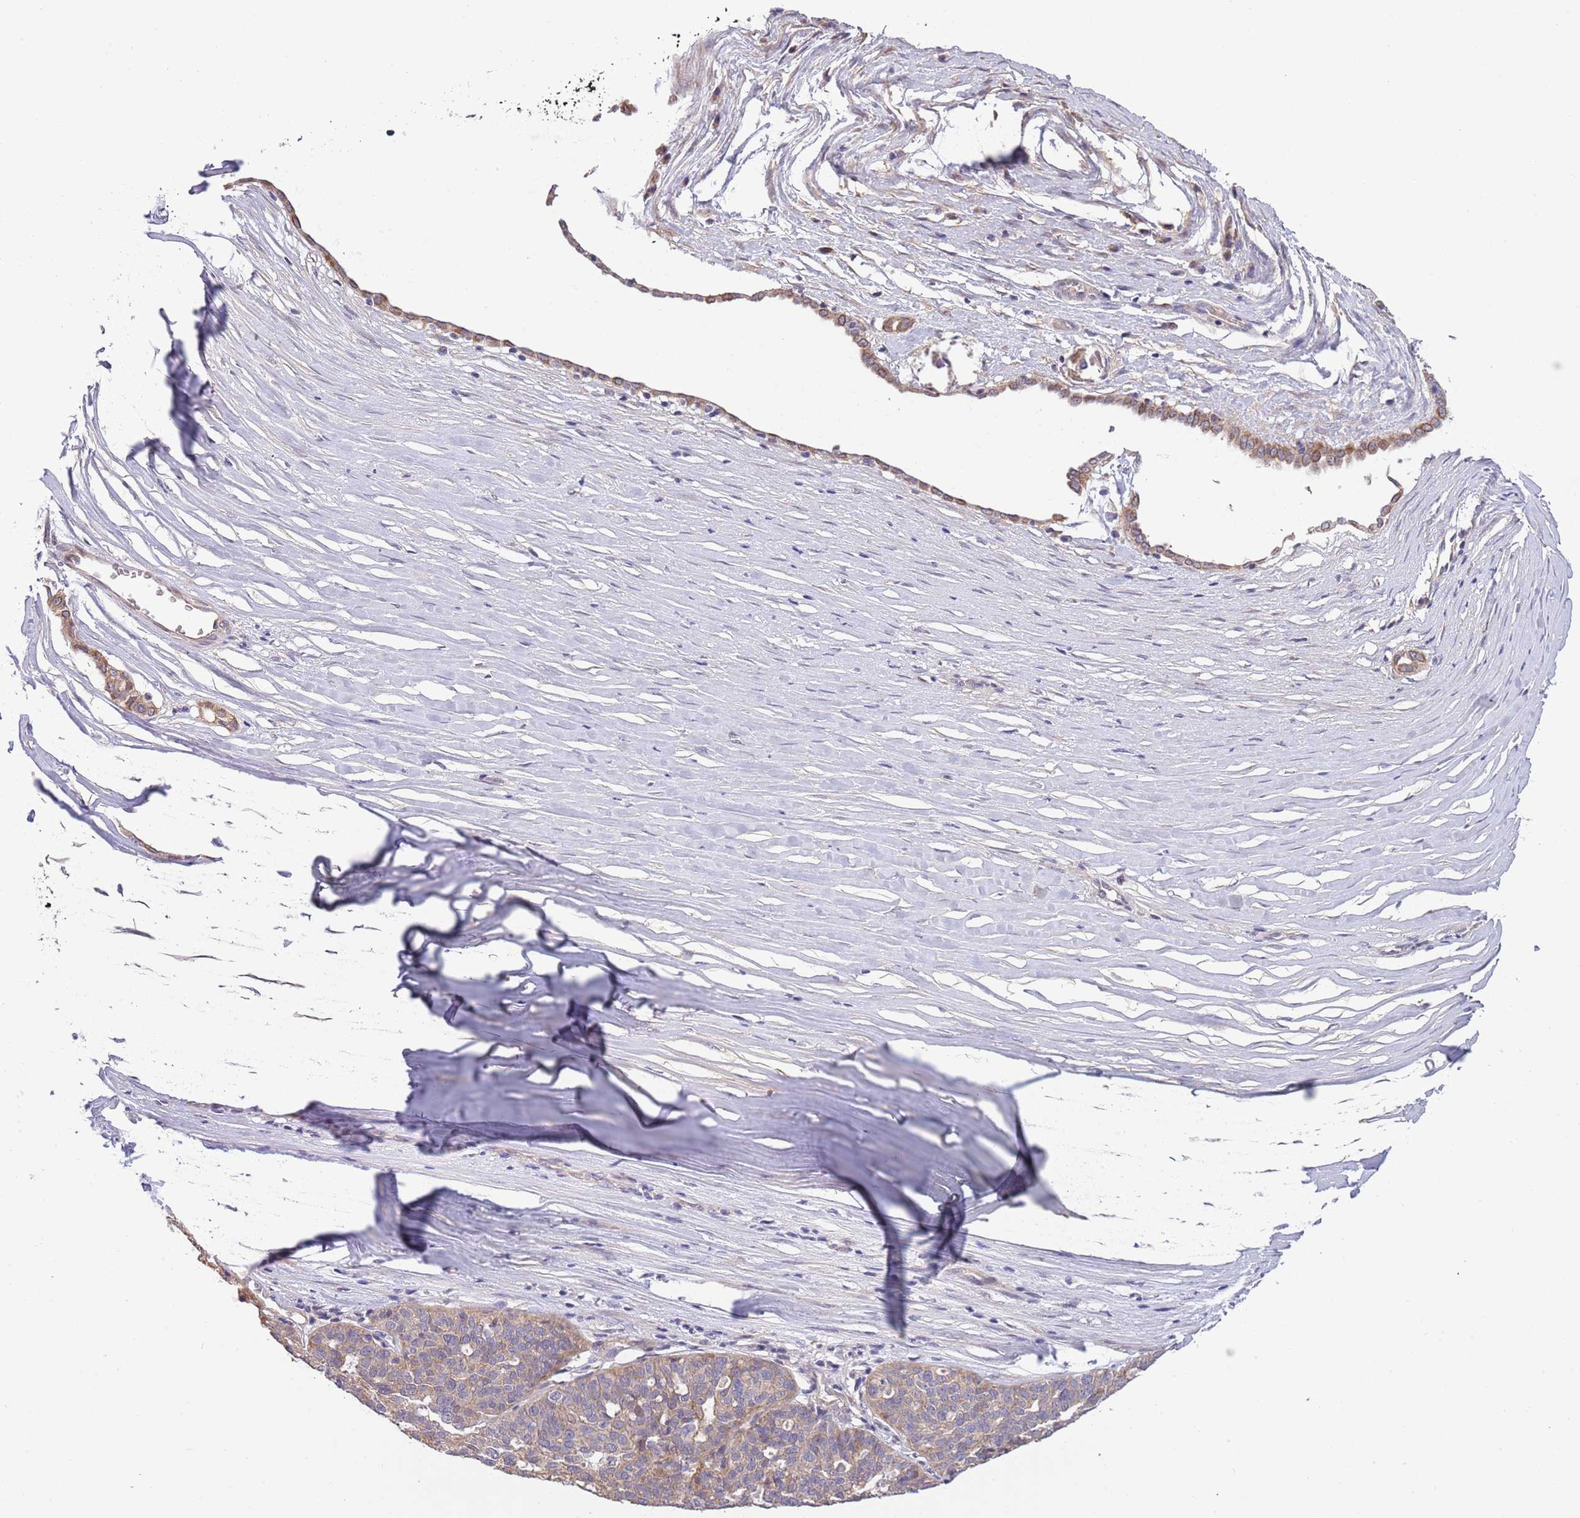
{"staining": {"intensity": "weak", "quantity": ">75%", "location": "cytoplasmic/membranous"}, "tissue": "ovarian cancer", "cell_type": "Tumor cells", "image_type": "cancer", "snomed": [{"axis": "morphology", "description": "Cystadenocarcinoma, serous, NOS"}, {"axis": "topography", "description": "Ovary"}], "caption": "Human serous cystadenocarcinoma (ovarian) stained with a brown dye demonstrates weak cytoplasmic/membranous positive expression in approximately >75% of tumor cells.", "gene": "LIPJ", "patient": {"sex": "female", "age": 59}}